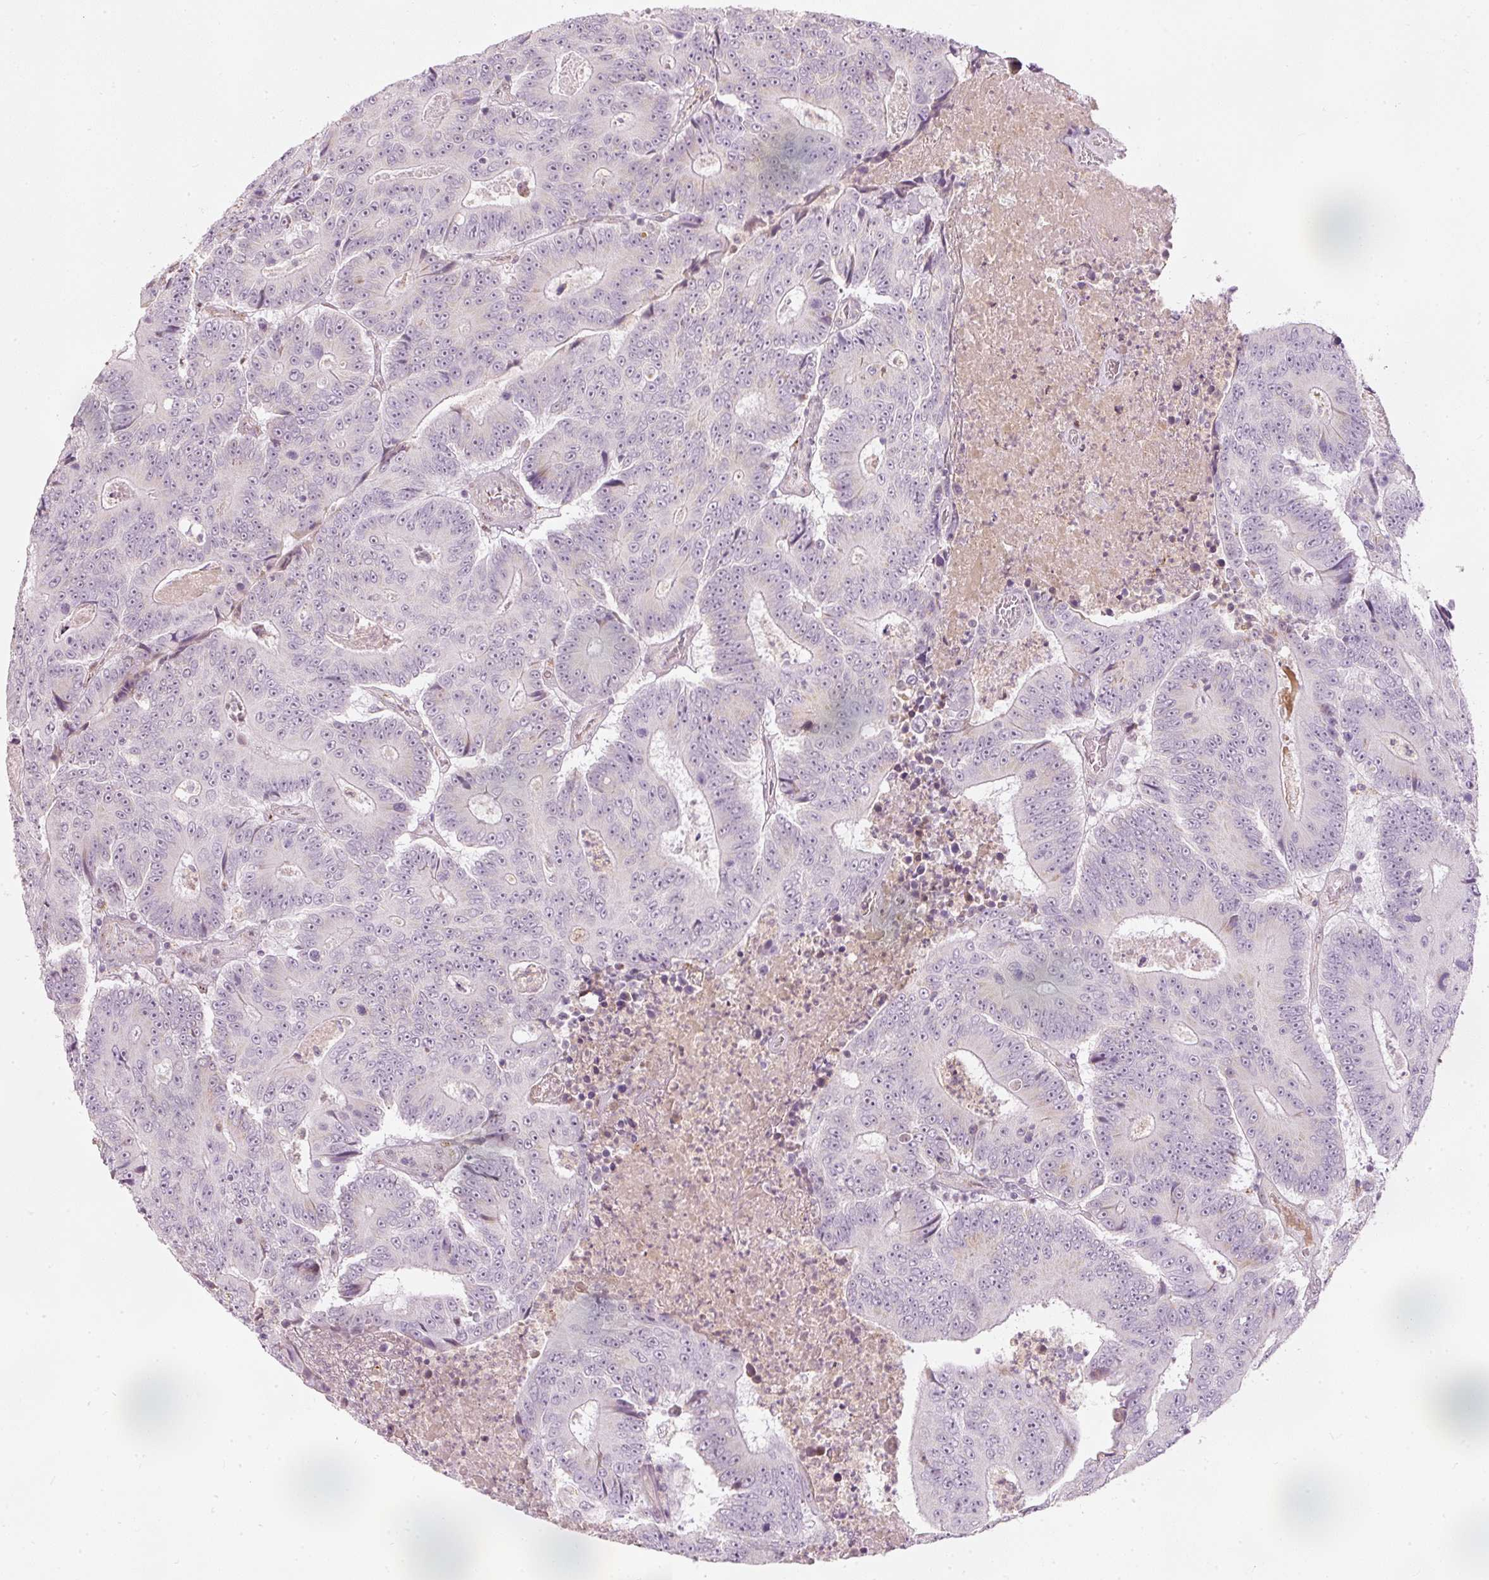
{"staining": {"intensity": "negative", "quantity": "none", "location": "none"}, "tissue": "colorectal cancer", "cell_type": "Tumor cells", "image_type": "cancer", "snomed": [{"axis": "morphology", "description": "Adenocarcinoma, NOS"}, {"axis": "topography", "description": "Colon"}], "caption": "Tumor cells are negative for brown protein staining in colorectal adenocarcinoma.", "gene": "RNF39", "patient": {"sex": "male", "age": 83}}